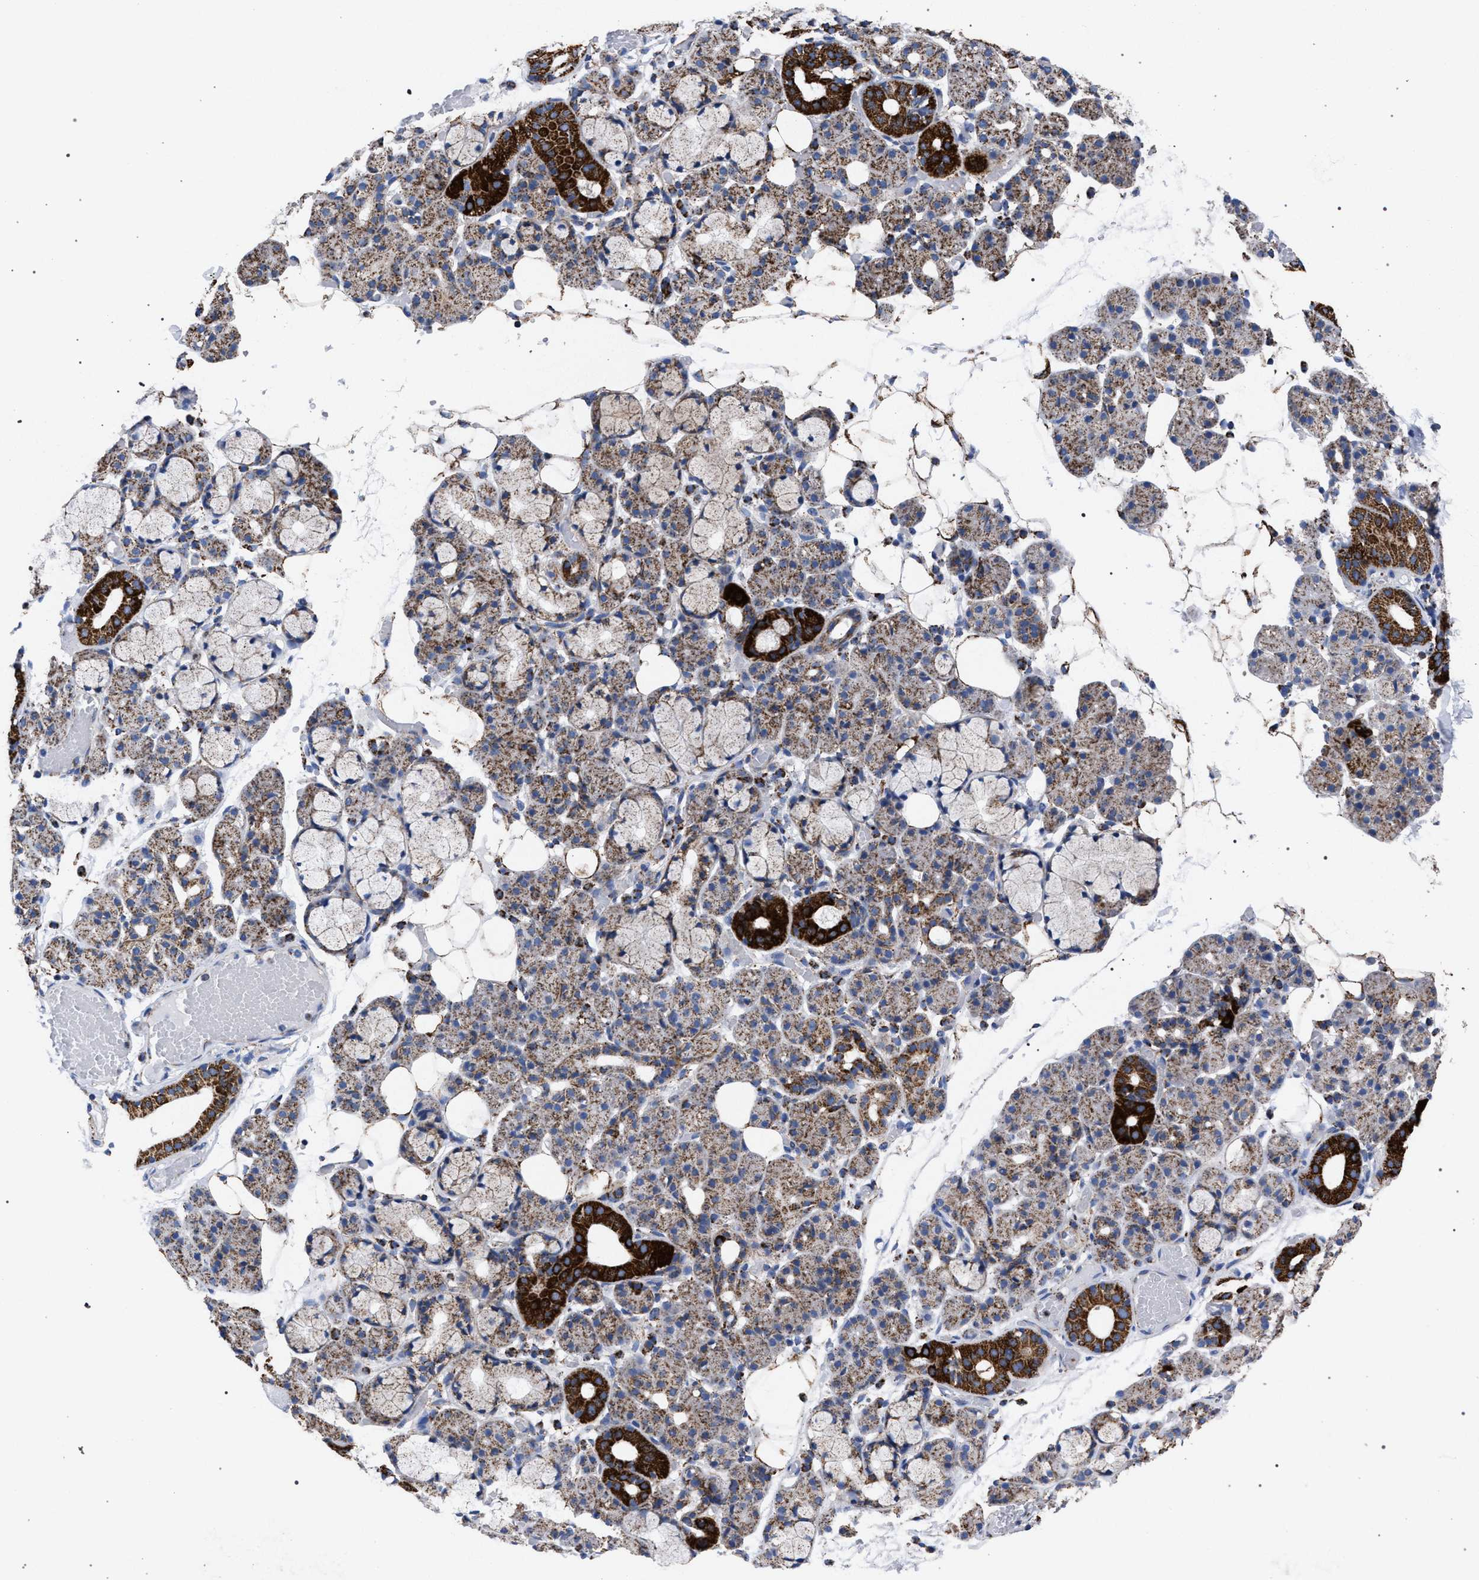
{"staining": {"intensity": "strong", "quantity": "25%-75%", "location": "cytoplasmic/membranous"}, "tissue": "salivary gland", "cell_type": "Glandular cells", "image_type": "normal", "snomed": [{"axis": "morphology", "description": "Normal tissue, NOS"}, {"axis": "topography", "description": "Salivary gland"}], "caption": "Protein staining of unremarkable salivary gland reveals strong cytoplasmic/membranous expression in about 25%-75% of glandular cells. The staining is performed using DAB brown chromogen to label protein expression. The nuclei are counter-stained blue using hematoxylin.", "gene": "ACADS", "patient": {"sex": "male", "age": 63}}